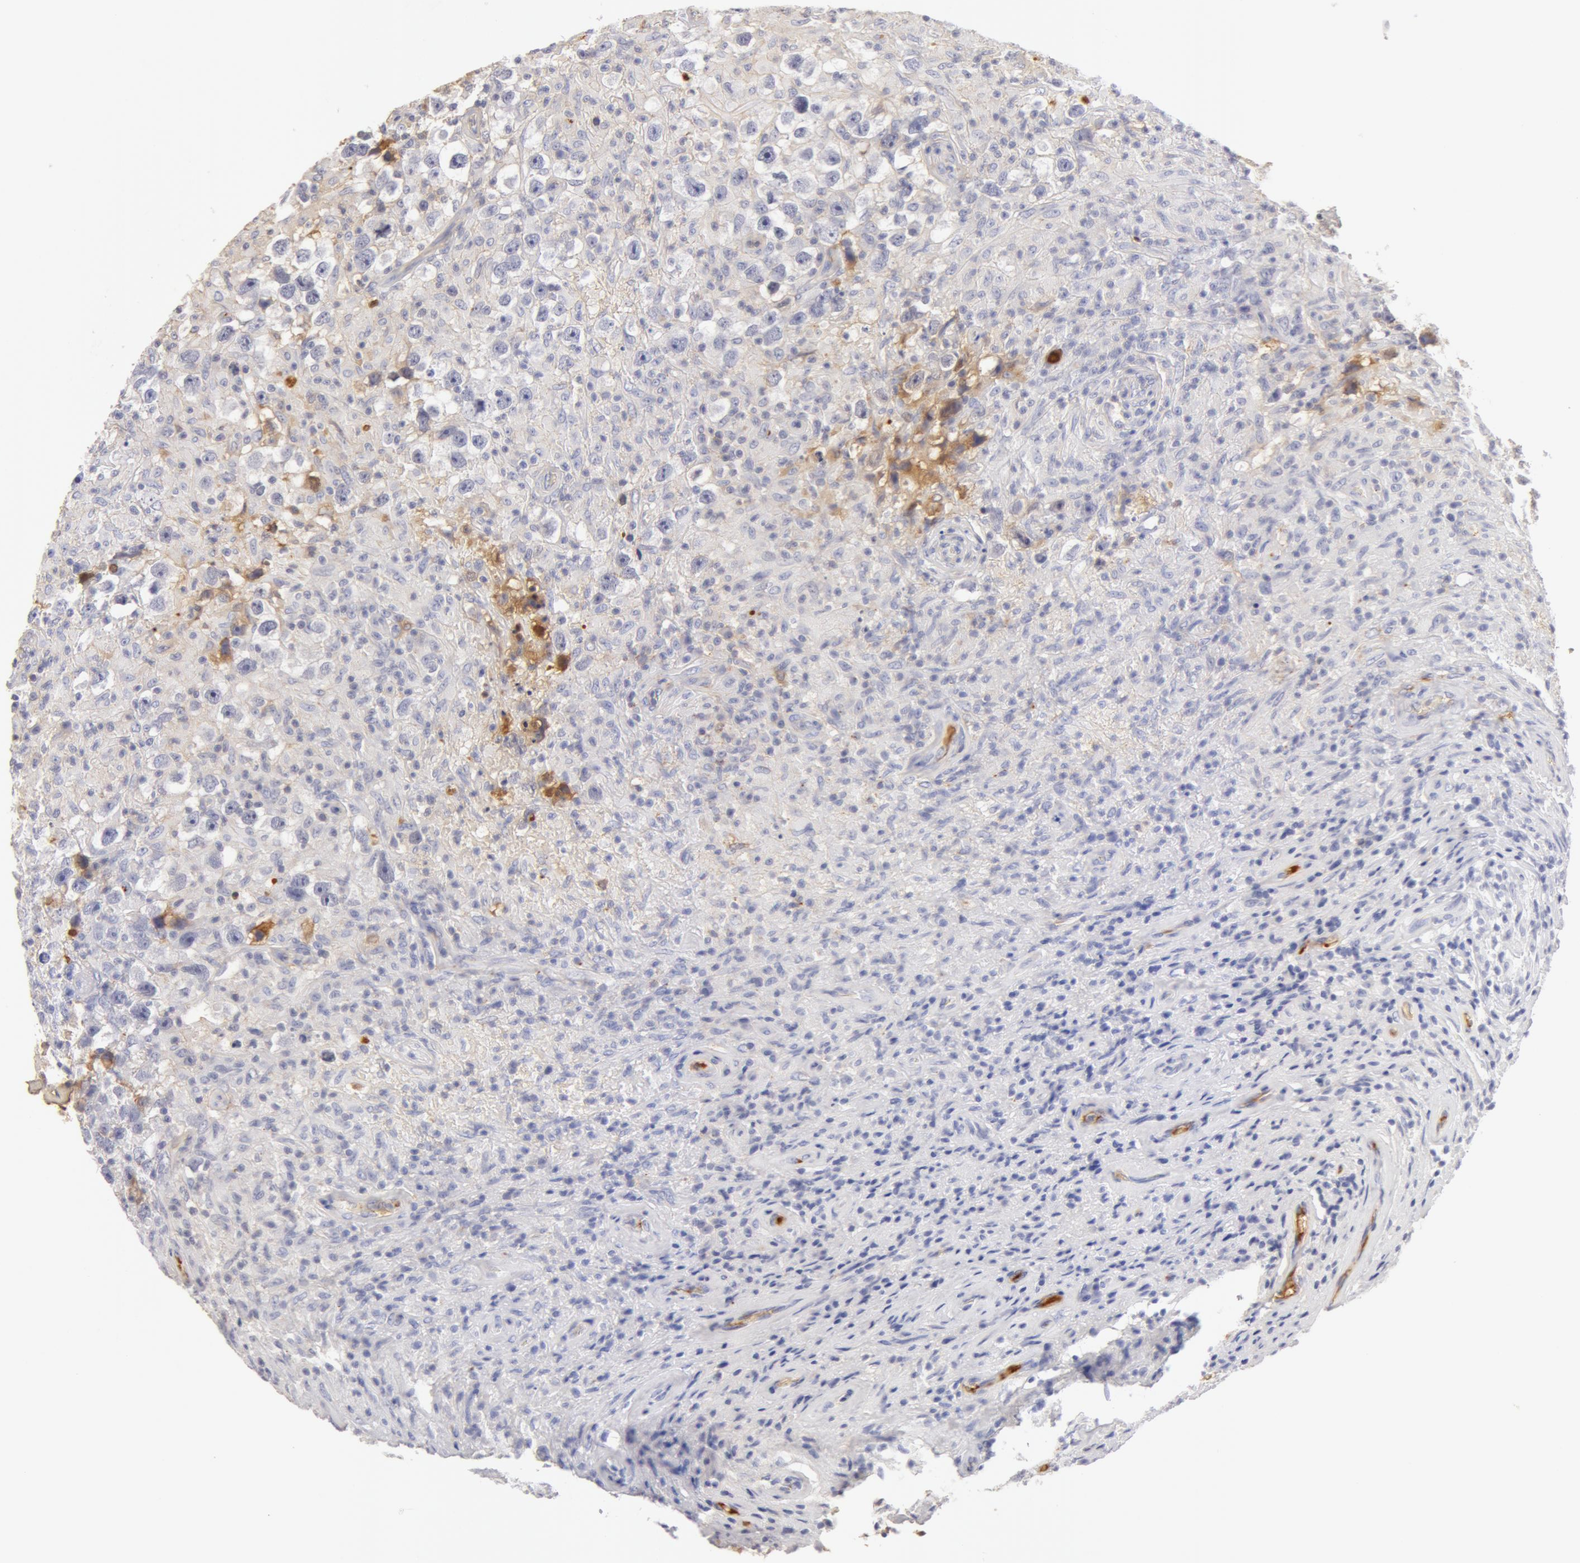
{"staining": {"intensity": "negative", "quantity": "none", "location": "none"}, "tissue": "testis cancer", "cell_type": "Tumor cells", "image_type": "cancer", "snomed": [{"axis": "morphology", "description": "Seminoma, NOS"}, {"axis": "topography", "description": "Testis"}], "caption": "The immunohistochemistry micrograph has no significant positivity in tumor cells of seminoma (testis) tissue. (DAB (3,3'-diaminobenzidine) immunohistochemistry, high magnification).", "gene": "AHSG", "patient": {"sex": "male", "age": 34}}